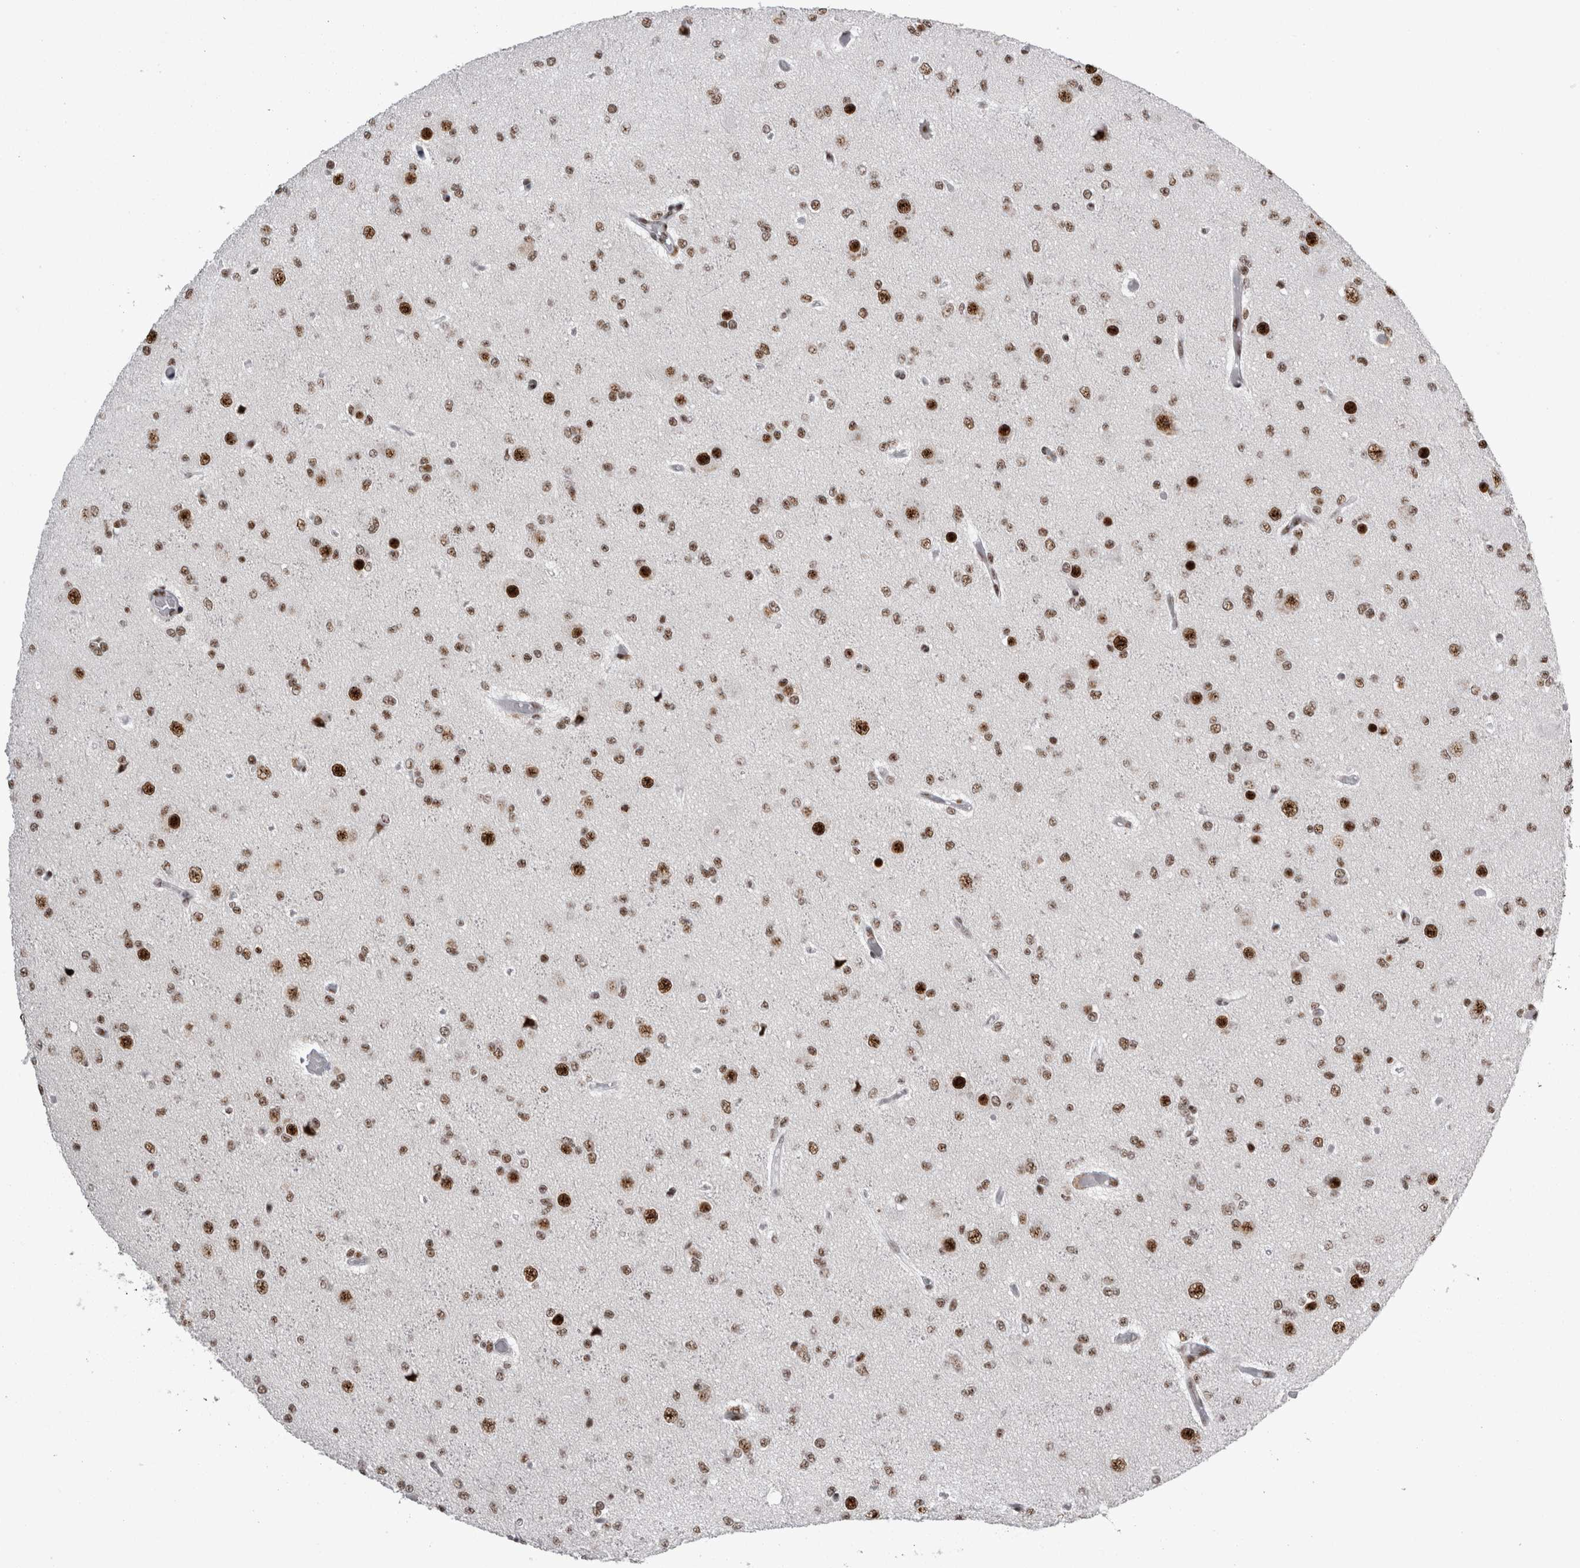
{"staining": {"intensity": "weak", "quantity": ">75%", "location": "nuclear"}, "tissue": "glioma", "cell_type": "Tumor cells", "image_type": "cancer", "snomed": [{"axis": "morphology", "description": "Glioma, malignant, Low grade"}, {"axis": "topography", "description": "Brain"}], "caption": "Immunohistochemistry (DAB) staining of low-grade glioma (malignant) demonstrates weak nuclear protein positivity in approximately >75% of tumor cells. (Brightfield microscopy of DAB IHC at high magnification).", "gene": "SNRNP40", "patient": {"sex": "female", "age": 22}}